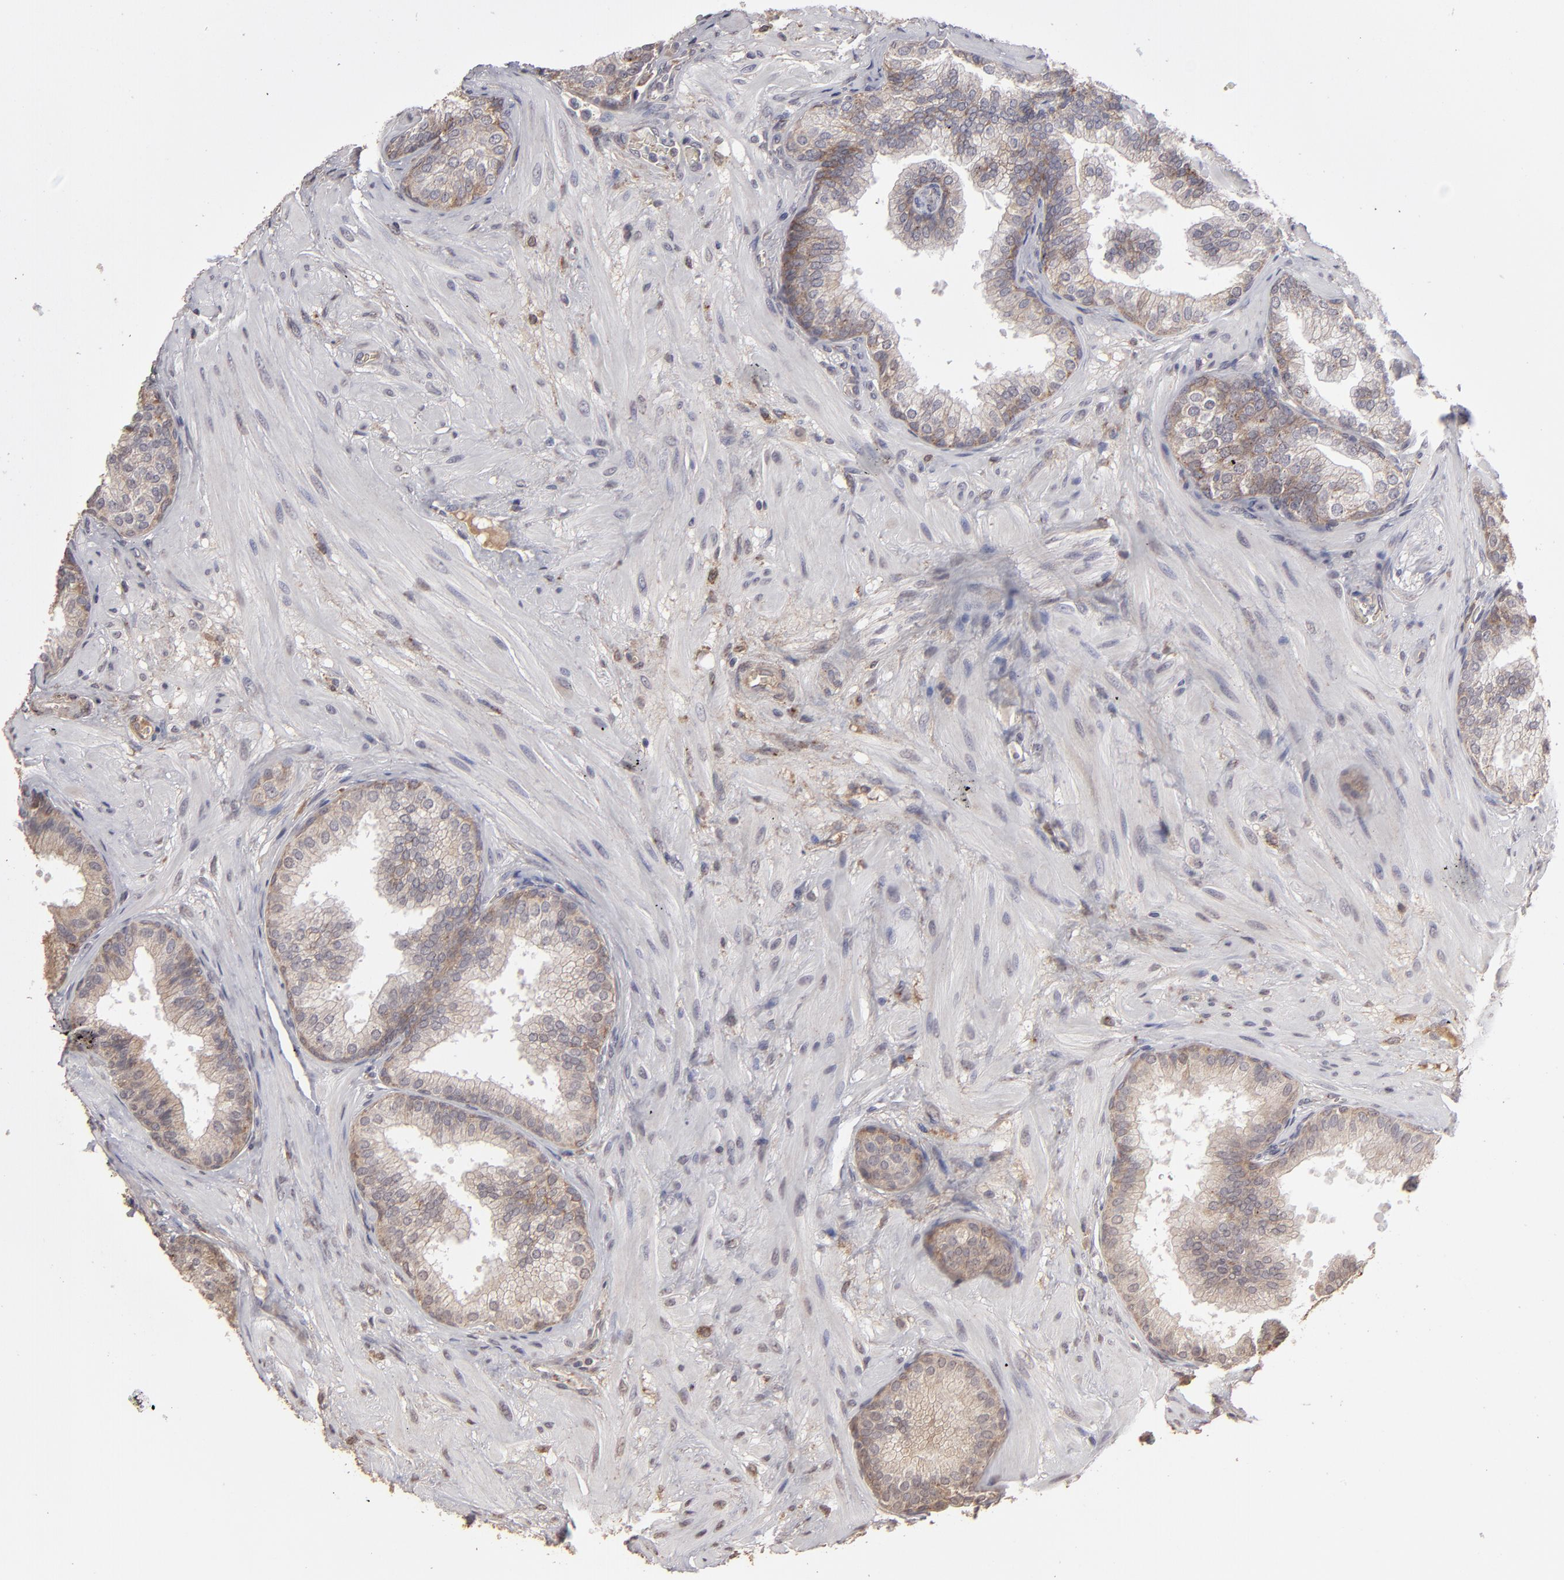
{"staining": {"intensity": "weak", "quantity": "25%-75%", "location": "cytoplasmic/membranous"}, "tissue": "prostate", "cell_type": "Glandular cells", "image_type": "normal", "snomed": [{"axis": "morphology", "description": "Normal tissue, NOS"}, {"axis": "topography", "description": "Prostate"}], "caption": "Weak cytoplasmic/membranous expression is seen in about 25%-75% of glandular cells in unremarkable prostate.", "gene": "ITGB5", "patient": {"sex": "male", "age": 60}}